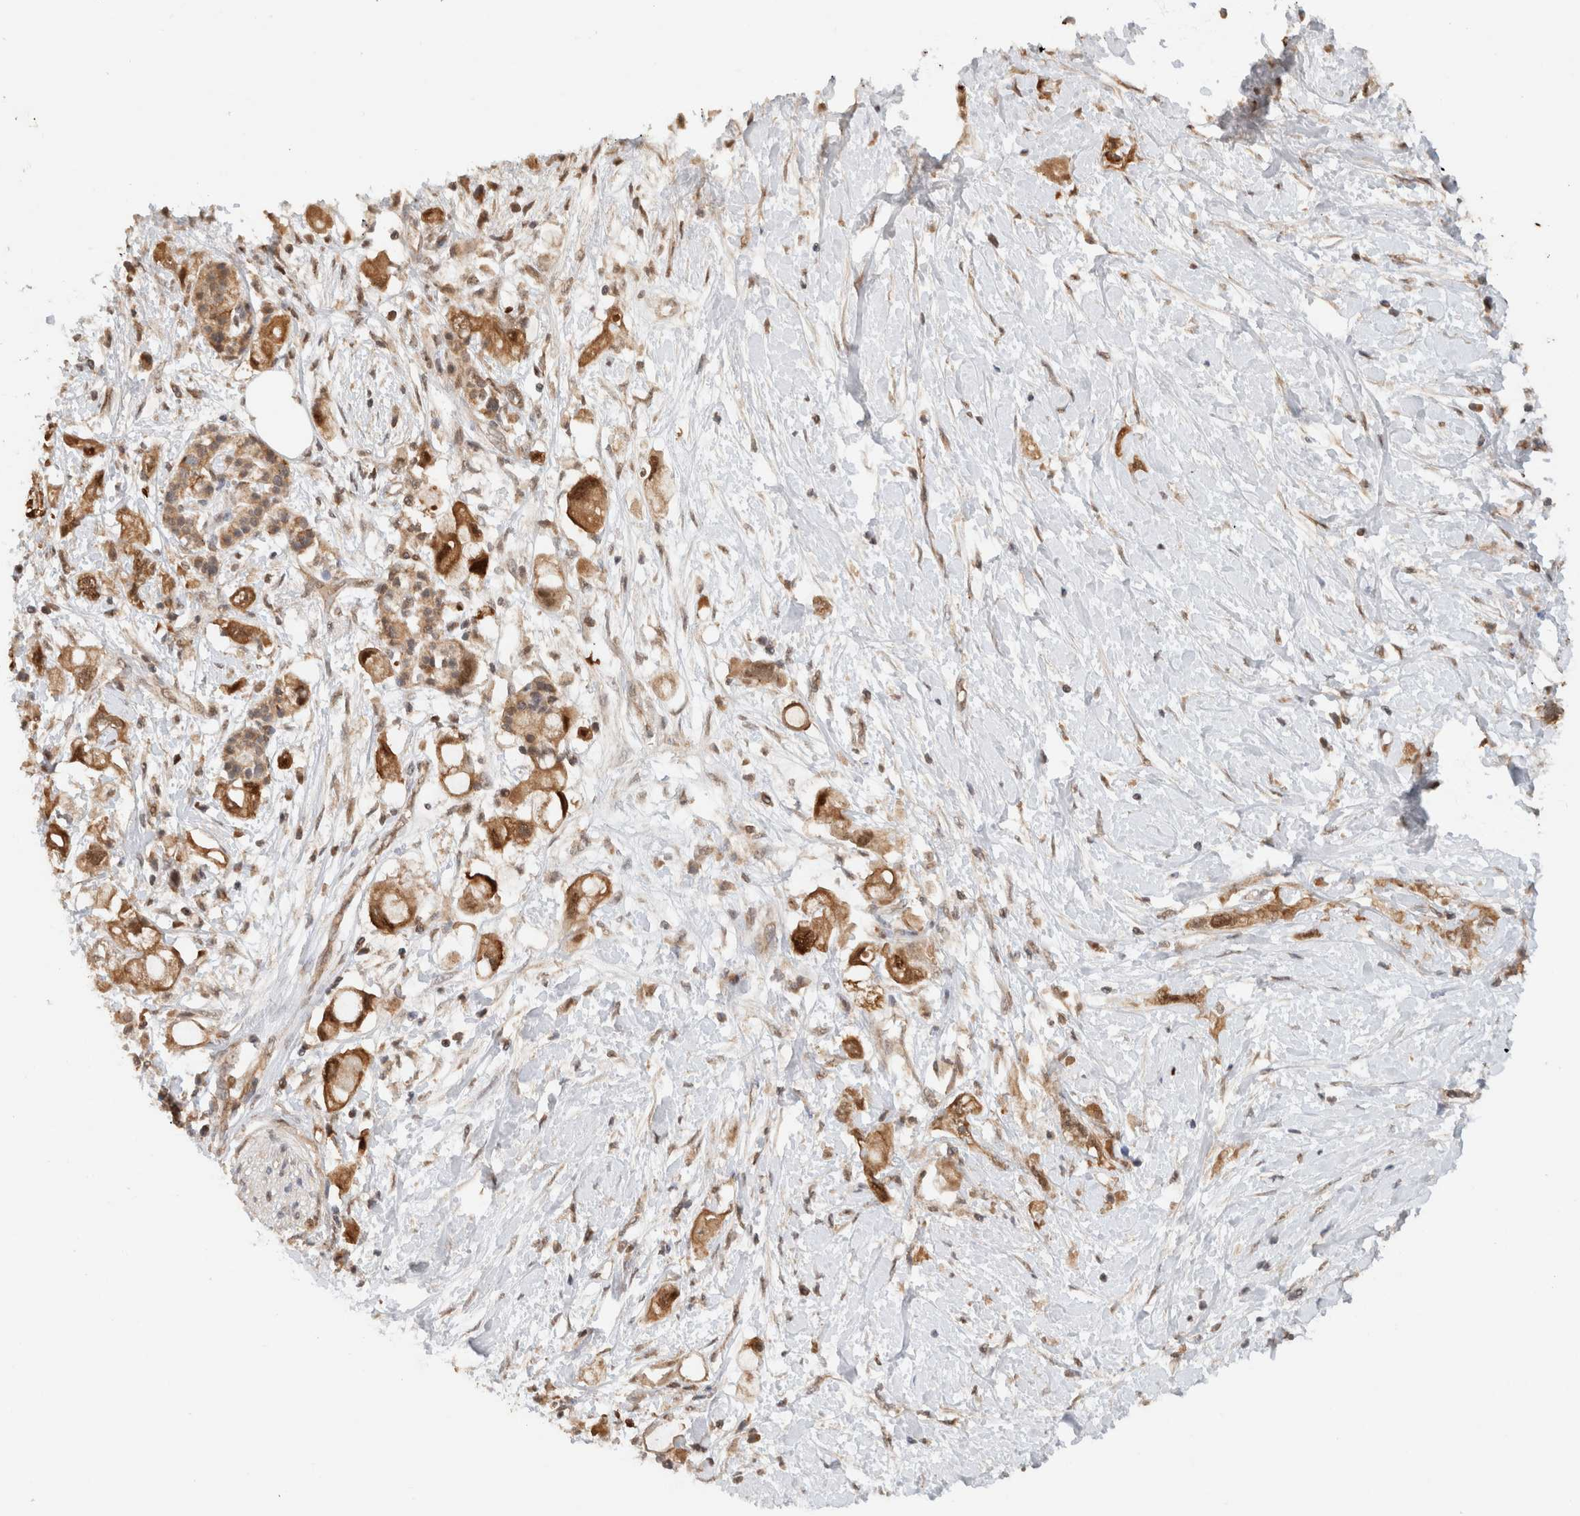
{"staining": {"intensity": "moderate", "quantity": ">75%", "location": "cytoplasmic/membranous"}, "tissue": "pancreatic cancer", "cell_type": "Tumor cells", "image_type": "cancer", "snomed": [{"axis": "morphology", "description": "Adenocarcinoma, NOS"}, {"axis": "topography", "description": "Pancreas"}], "caption": "Immunohistochemistry (IHC) of human adenocarcinoma (pancreatic) exhibits medium levels of moderate cytoplasmic/membranous positivity in approximately >75% of tumor cells. (DAB = brown stain, brightfield microscopy at high magnification).", "gene": "CA13", "patient": {"sex": "female", "age": 56}}